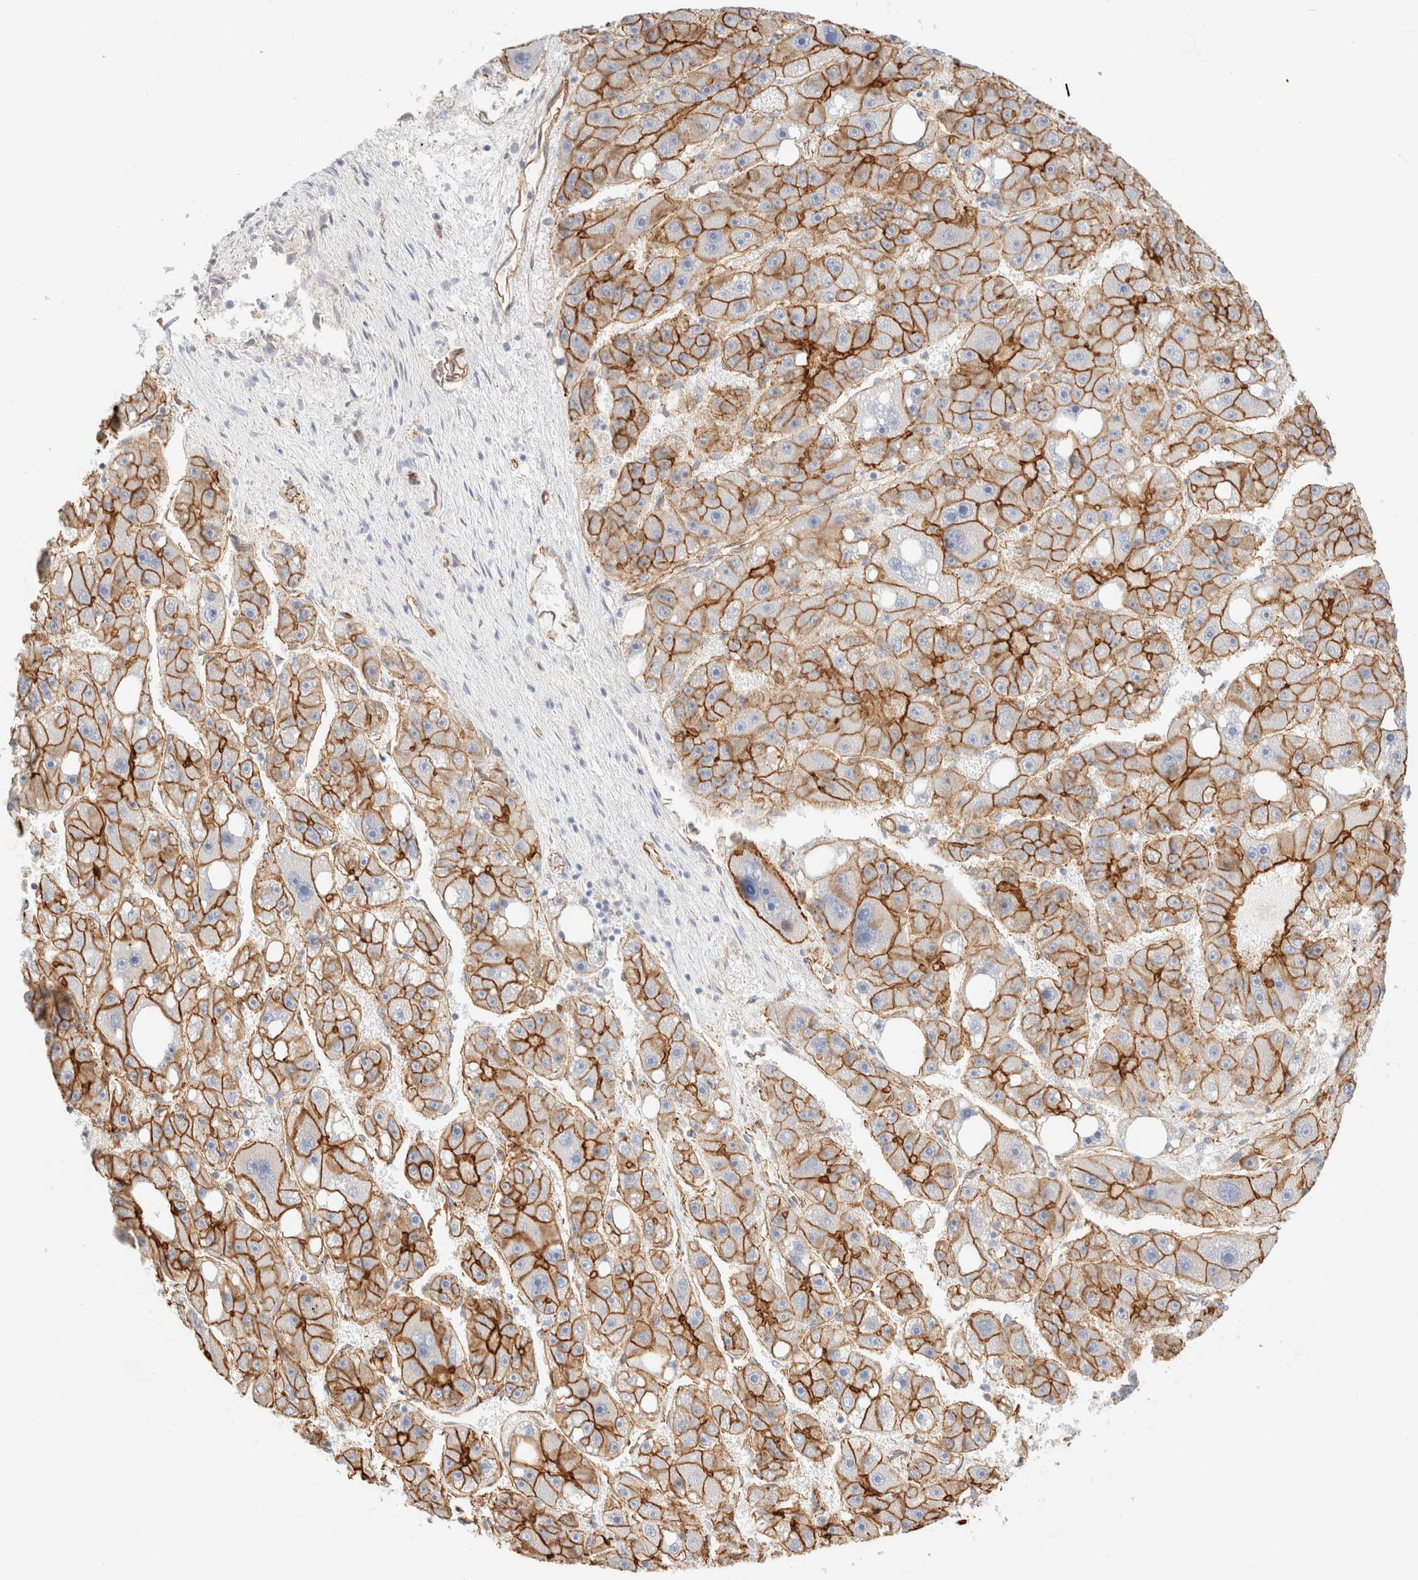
{"staining": {"intensity": "strong", "quantity": ">75%", "location": "cytoplasmic/membranous"}, "tissue": "liver cancer", "cell_type": "Tumor cells", "image_type": "cancer", "snomed": [{"axis": "morphology", "description": "Carcinoma, Hepatocellular, NOS"}, {"axis": "topography", "description": "Liver"}], "caption": "About >75% of tumor cells in human liver cancer display strong cytoplasmic/membranous protein positivity as visualized by brown immunohistochemical staining.", "gene": "CYB5R4", "patient": {"sex": "female", "age": 61}}